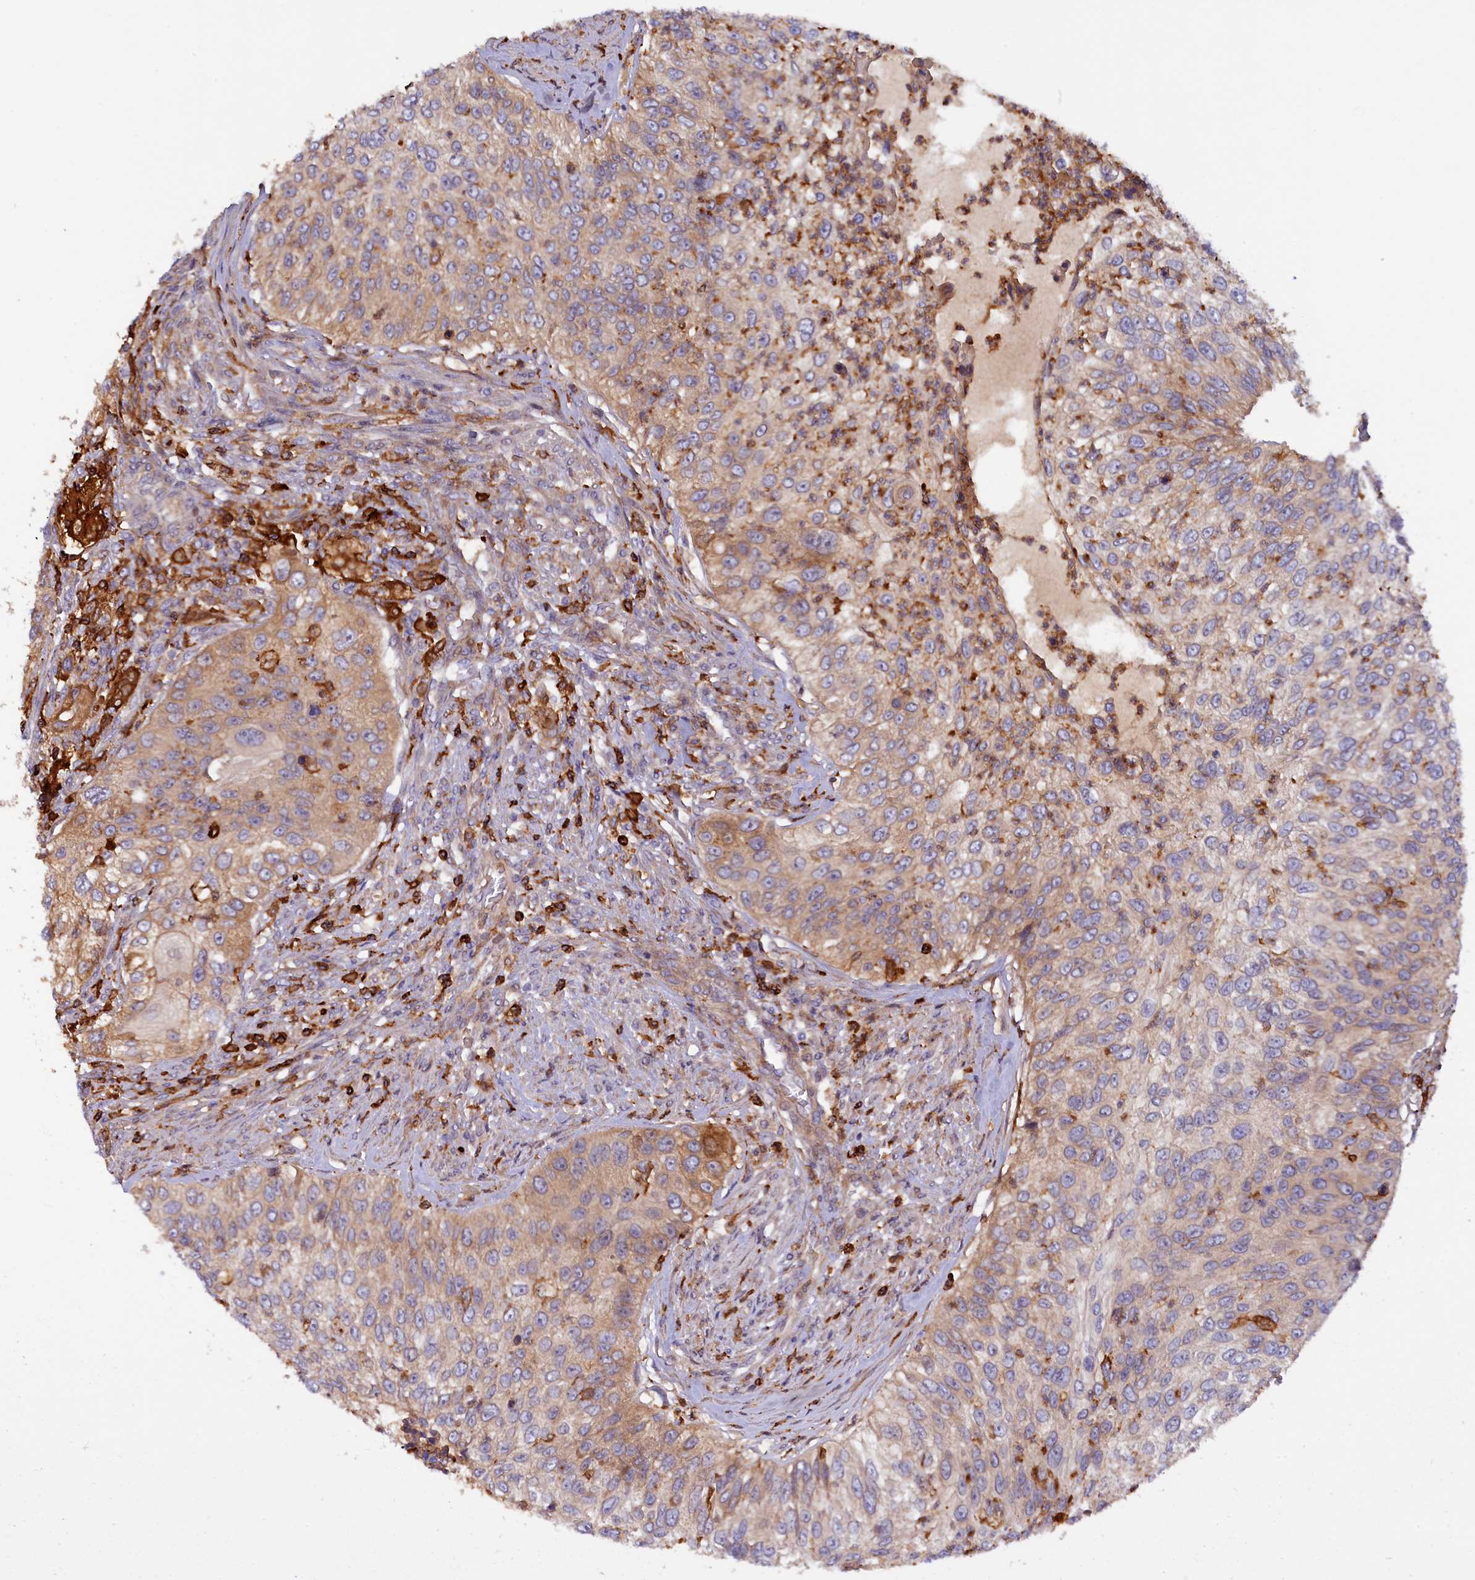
{"staining": {"intensity": "strong", "quantity": "<25%", "location": "cytoplasmic/membranous"}, "tissue": "urothelial cancer", "cell_type": "Tumor cells", "image_type": "cancer", "snomed": [{"axis": "morphology", "description": "Urothelial carcinoma, High grade"}, {"axis": "topography", "description": "Urinary bladder"}], "caption": "The histopathology image reveals staining of urothelial cancer, revealing strong cytoplasmic/membranous protein expression (brown color) within tumor cells. (DAB IHC with brightfield microscopy, high magnification).", "gene": "FERMT1", "patient": {"sex": "female", "age": 60}}